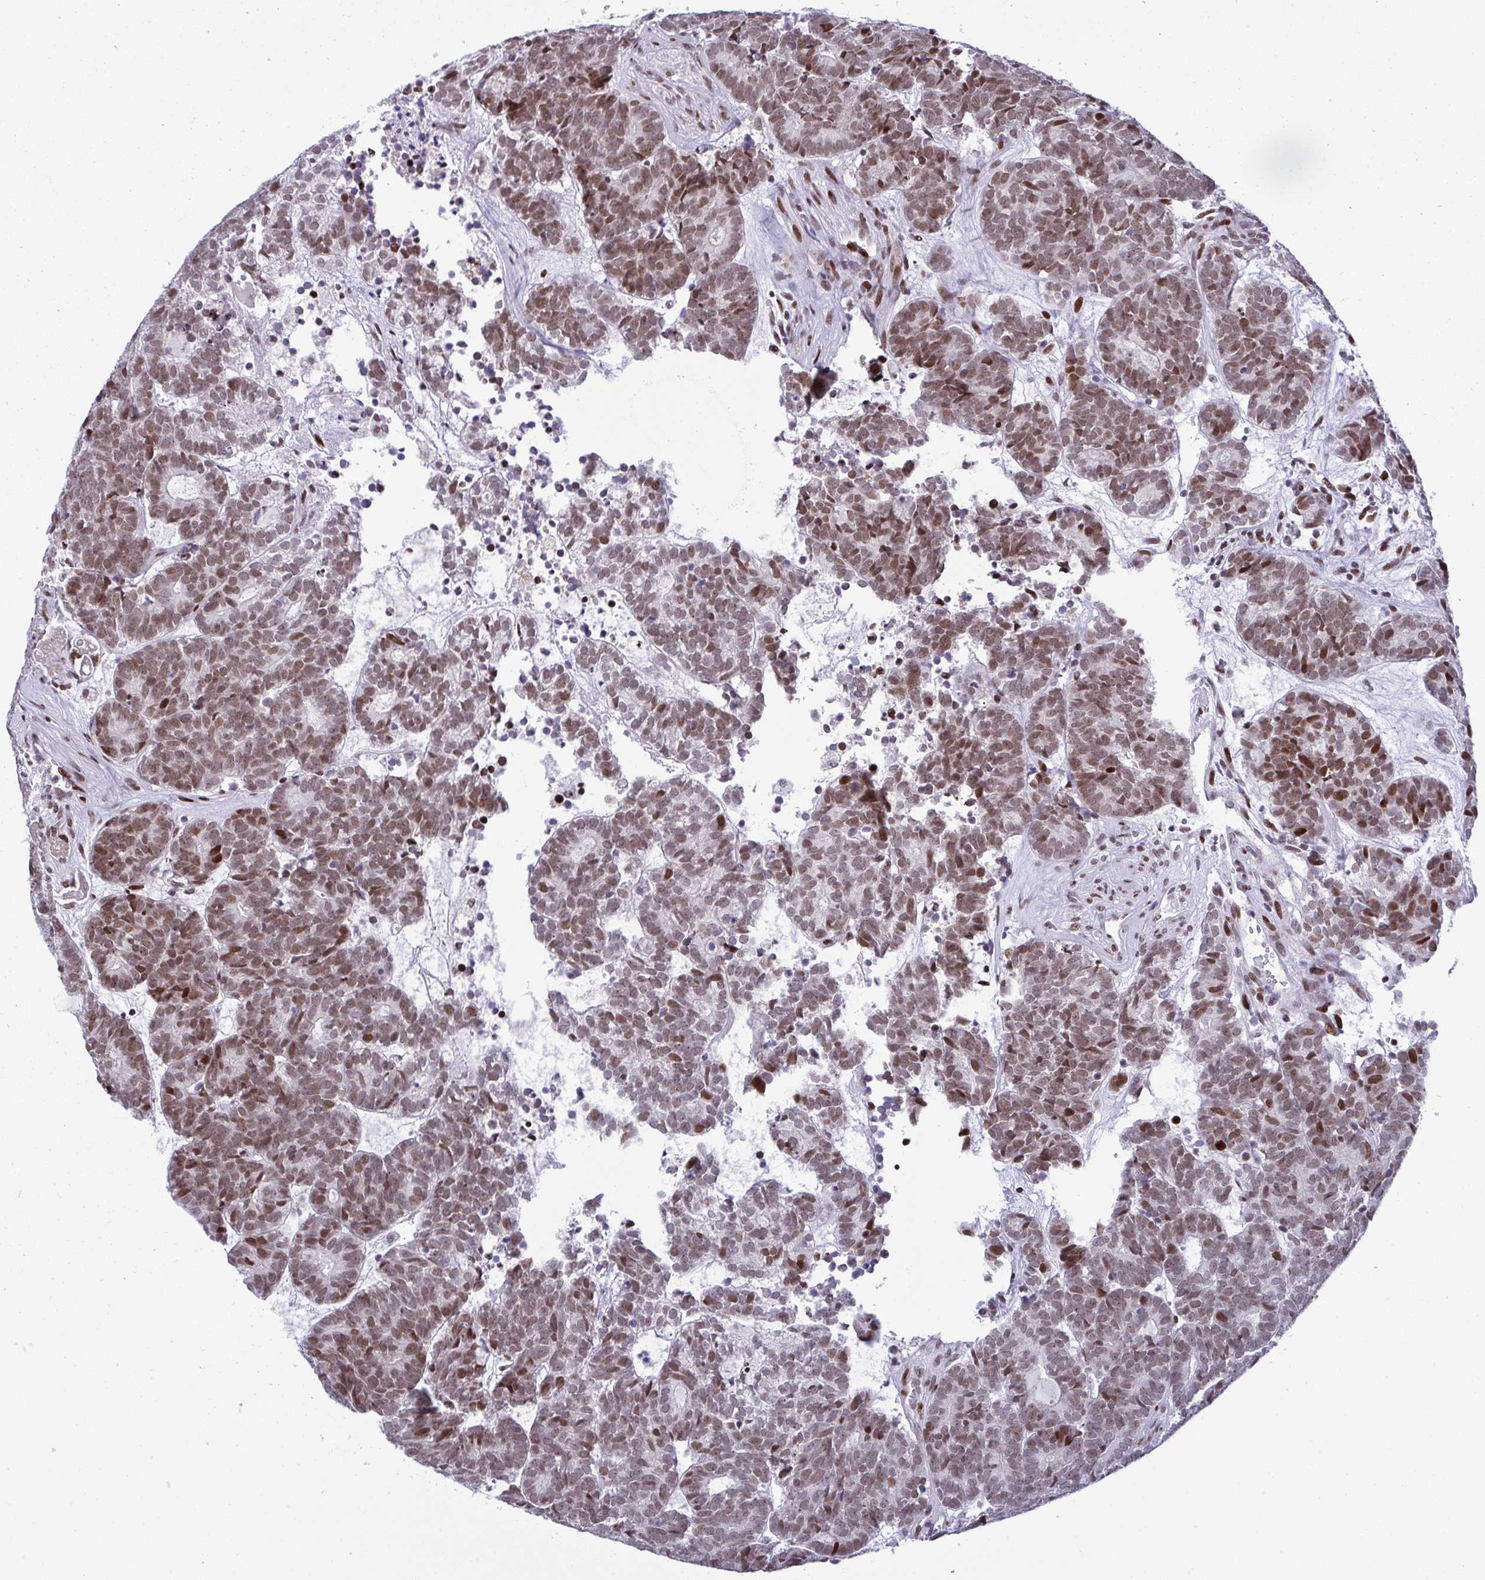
{"staining": {"intensity": "moderate", "quantity": ">75%", "location": "nuclear"}, "tissue": "head and neck cancer", "cell_type": "Tumor cells", "image_type": "cancer", "snomed": [{"axis": "morphology", "description": "Adenocarcinoma, NOS"}, {"axis": "topography", "description": "Head-Neck"}], "caption": "A histopathology image showing moderate nuclear expression in about >75% of tumor cells in head and neck cancer (adenocarcinoma), as visualized by brown immunohistochemical staining.", "gene": "ZFHX3", "patient": {"sex": "female", "age": 81}}